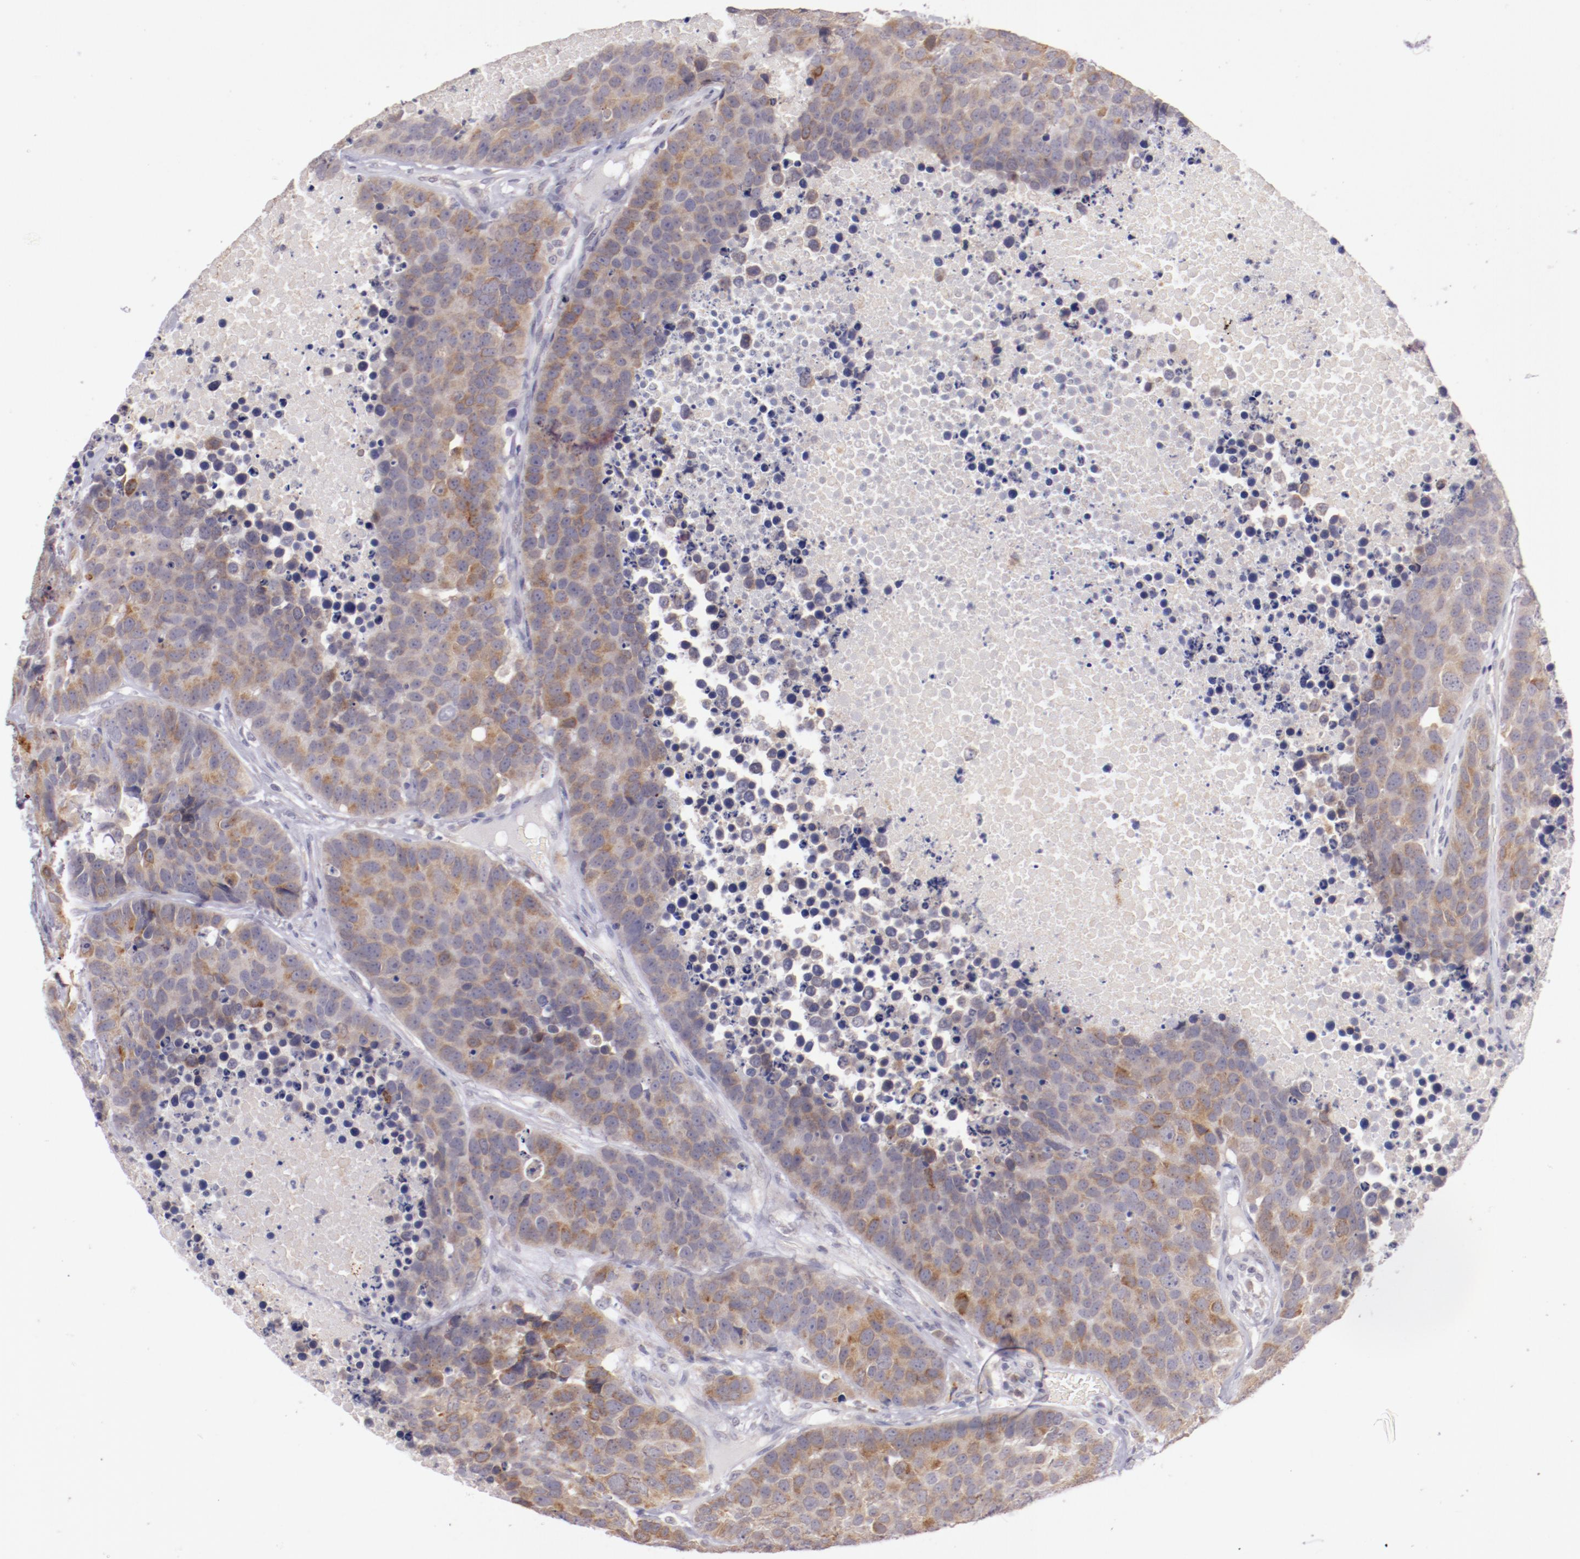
{"staining": {"intensity": "moderate", "quantity": ">75%", "location": "cytoplasmic/membranous"}, "tissue": "carcinoid", "cell_type": "Tumor cells", "image_type": "cancer", "snomed": [{"axis": "morphology", "description": "Carcinoid, malignant, NOS"}, {"axis": "topography", "description": "Lung"}], "caption": "Protein positivity by immunohistochemistry demonstrates moderate cytoplasmic/membranous expression in about >75% of tumor cells in malignant carcinoid.", "gene": "TRAF3", "patient": {"sex": "male", "age": 60}}